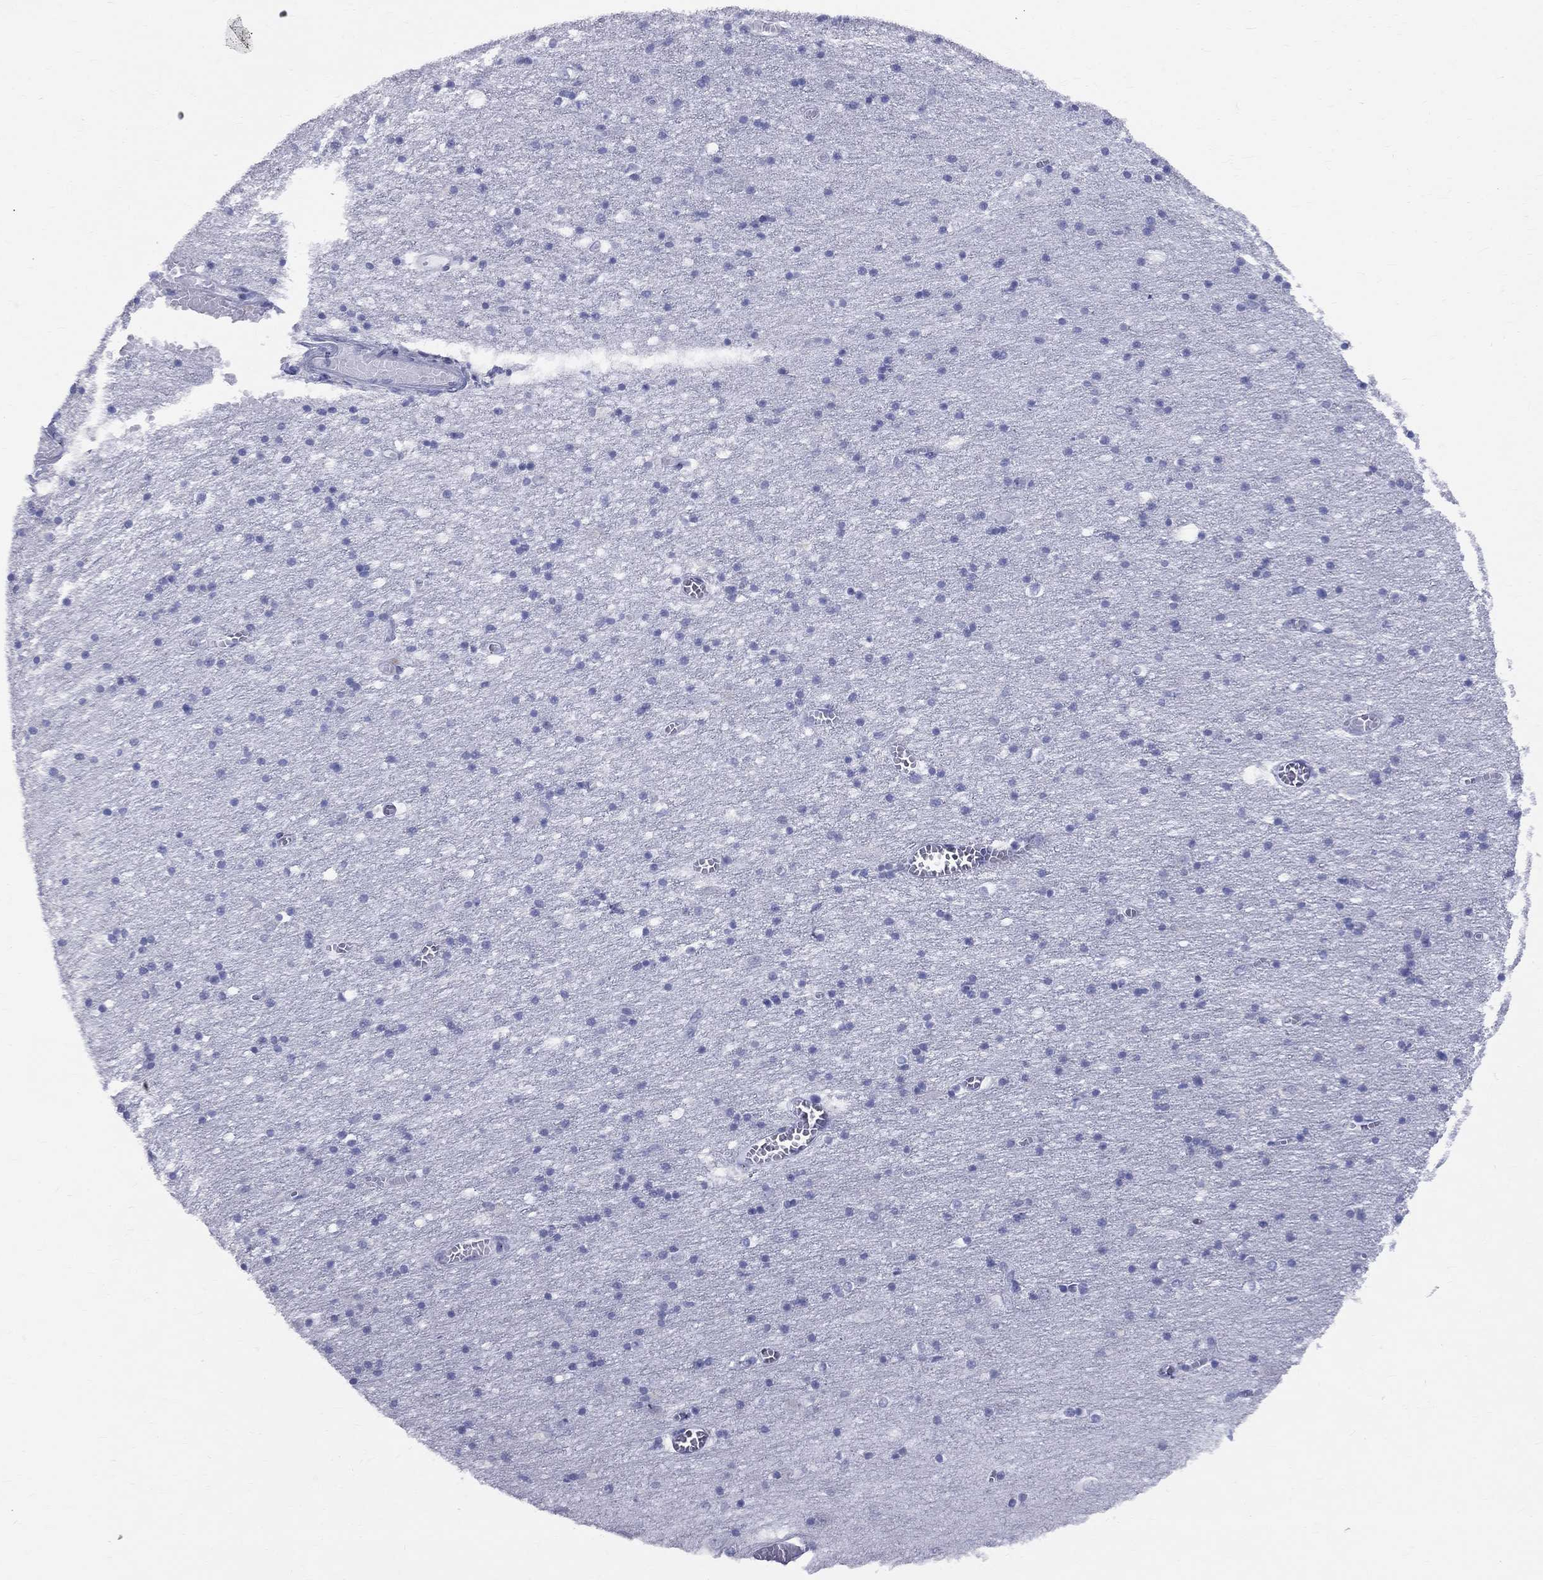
{"staining": {"intensity": "negative", "quantity": "none", "location": "none"}, "tissue": "cerebral cortex", "cell_type": "Endothelial cells", "image_type": "normal", "snomed": [{"axis": "morphology", "description": "Normal tissue, NOS"}, {"axis": "topography", "description": "Cerebral cortex"}], "caption": "This is an IHC image of benign human cerebral cortex. There is no staining in endothelial cells.", "gene": "CEP43", "patient": {"sex": "male", "age": 70}}